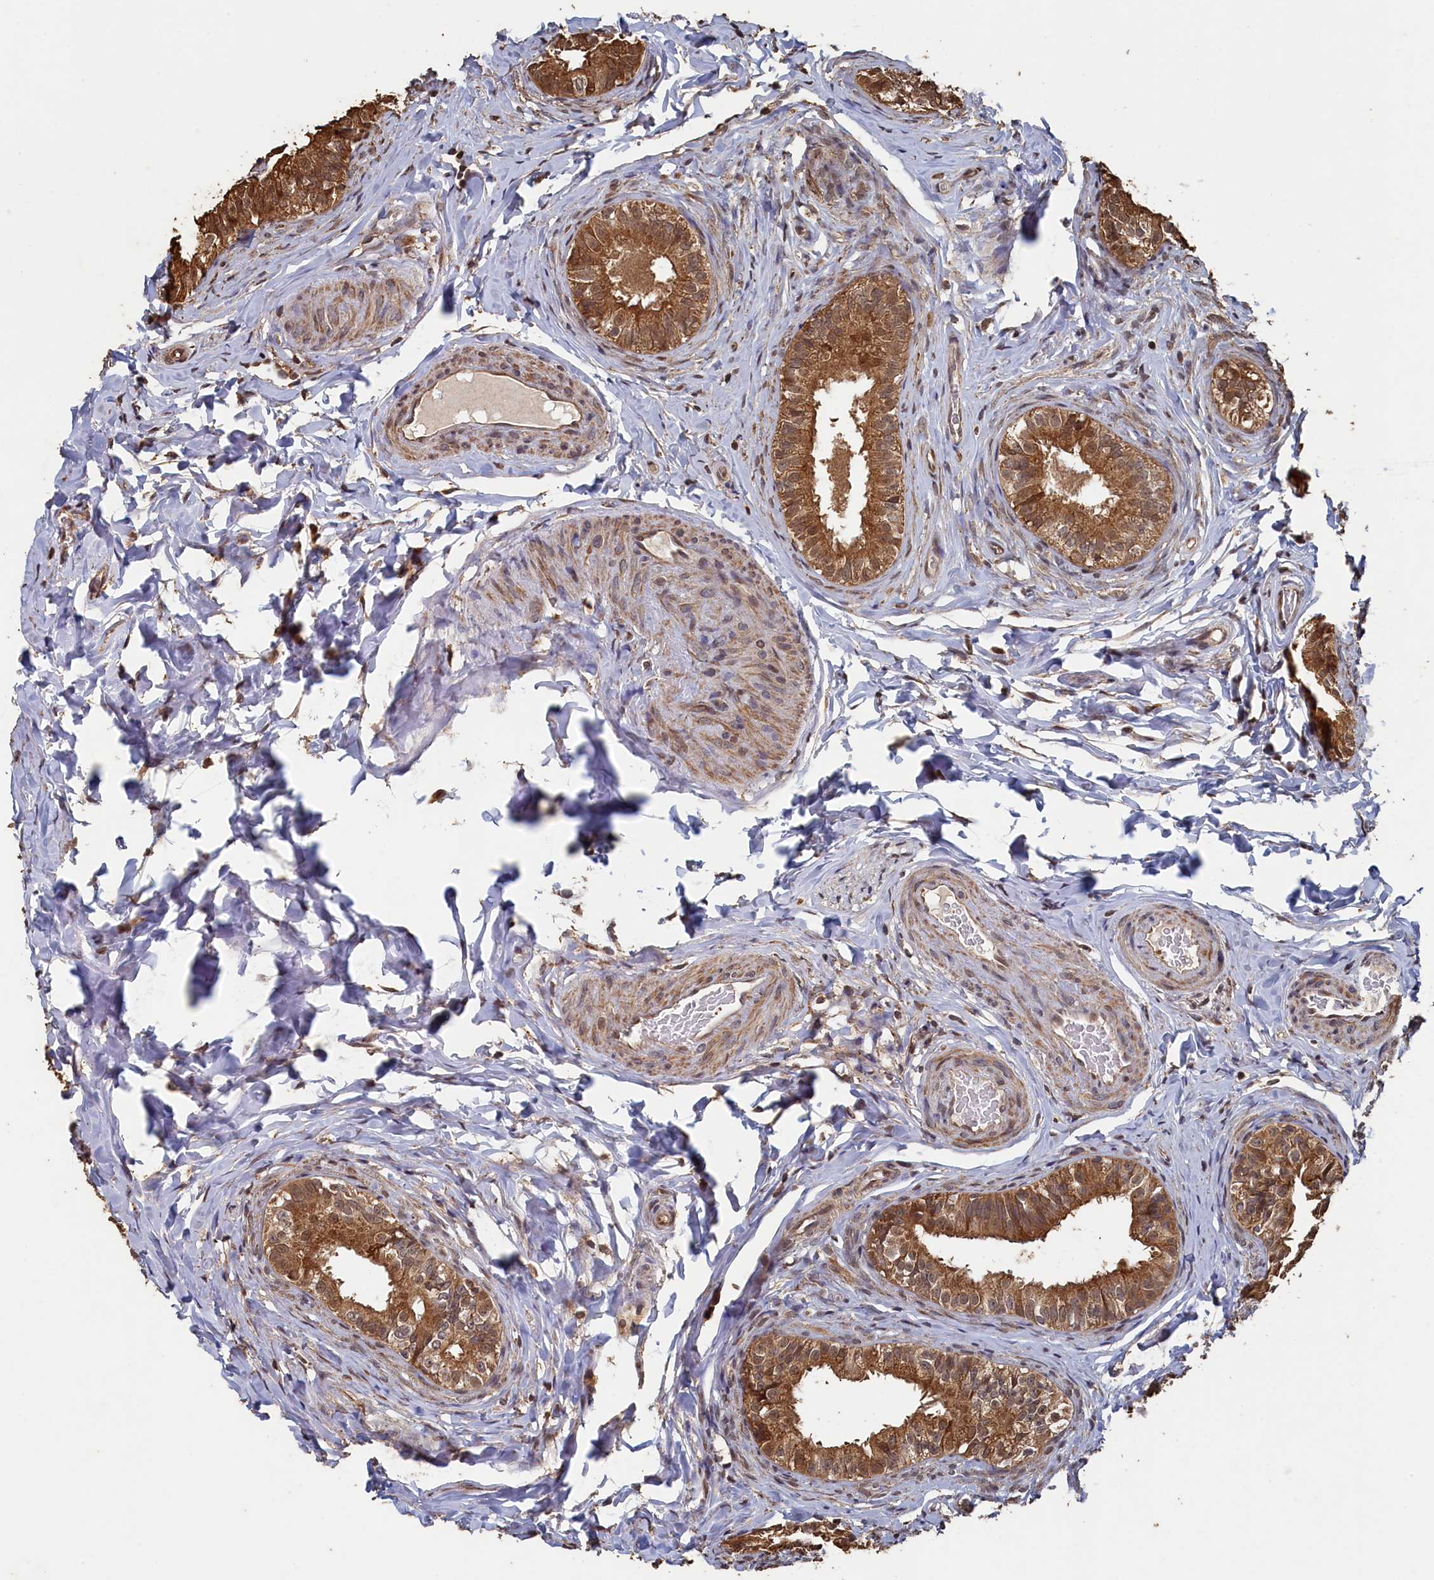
{"staining": {"intensity": "moderate", "quantity": ">75%", "location": "cytoplasmic/membranous"}, "tissue": "epididymis", "cell_type": "Glandular cells", "image_type": "normal", "snomed": [{"axis": "morphology", "description": "Normal tissue, NOS"}, {"axis": "topography", "description": "Epididymis"}], "caption": "Immunohistochemistry (IHC) (DAB (3,3'-diaminobenzidine)) staining of benign epididymis shows moderate cytoplasmic/membranous protein staining in about >75% of glandular cells. (Brightfield microscopy of DAB IHC at high magnification).", "gene": "PIGN", "patient": {"sex": "male", "age": 49}}